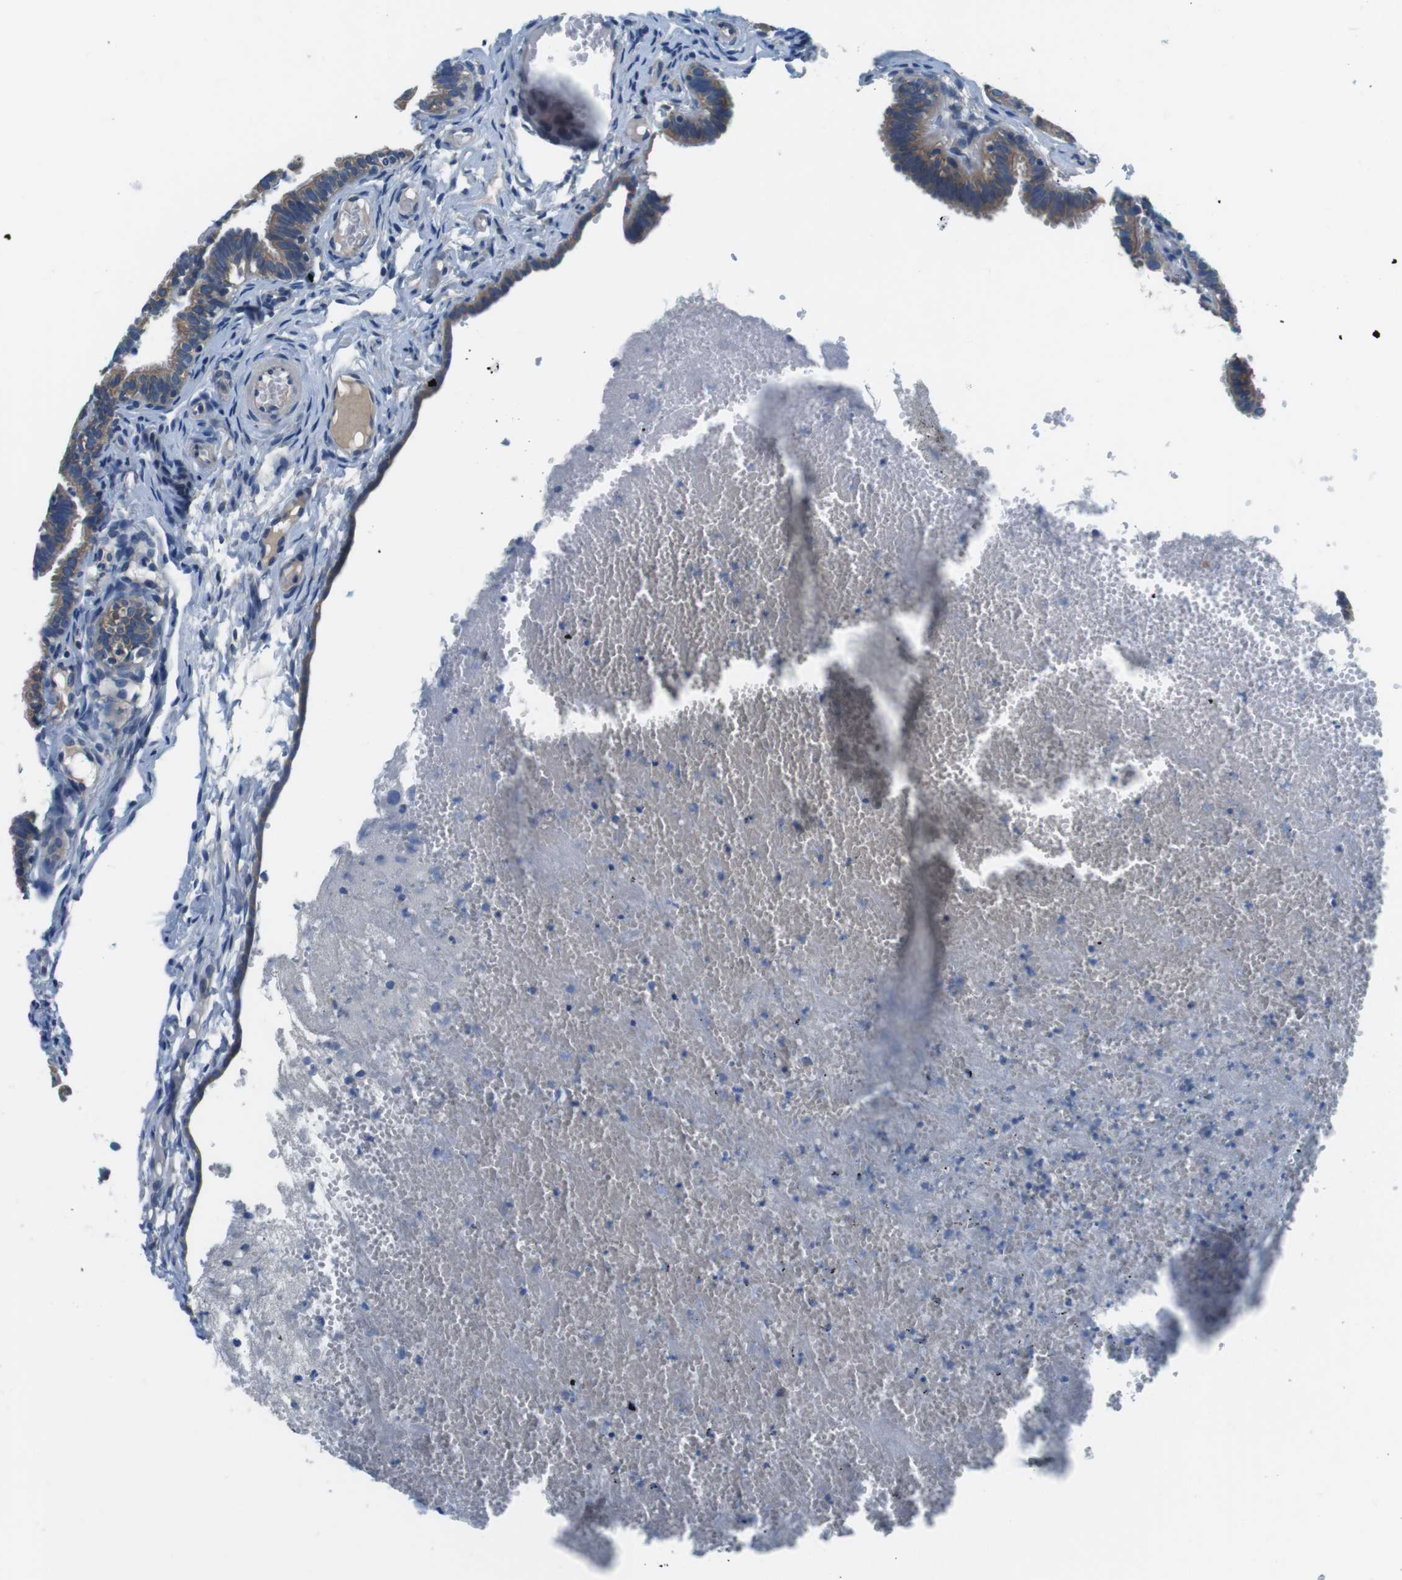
{"staining": {"intensity": "moderate", "quantity": ">75%", "location": "cytoplasmic/membranous"}, "tissue": "fallopian tube", "cell_type": "Glandular cells", "image_type": "normal", "snomed": [{"axis": "morphology", "description": "Normal tissue, NOS"}, {"axis": "topography", "description": "Fallopian tube"}, {"axis": "topography", "description": "Placenta"}], "caption": "Immunohistochemical staining of benign fallopian tube exhibits medium levels of moderate cytoplasmic/membranous expression in about >75% of glandular cells.", "gene": "DENND4C", "patient": {"sex": "female", "age": 34}}